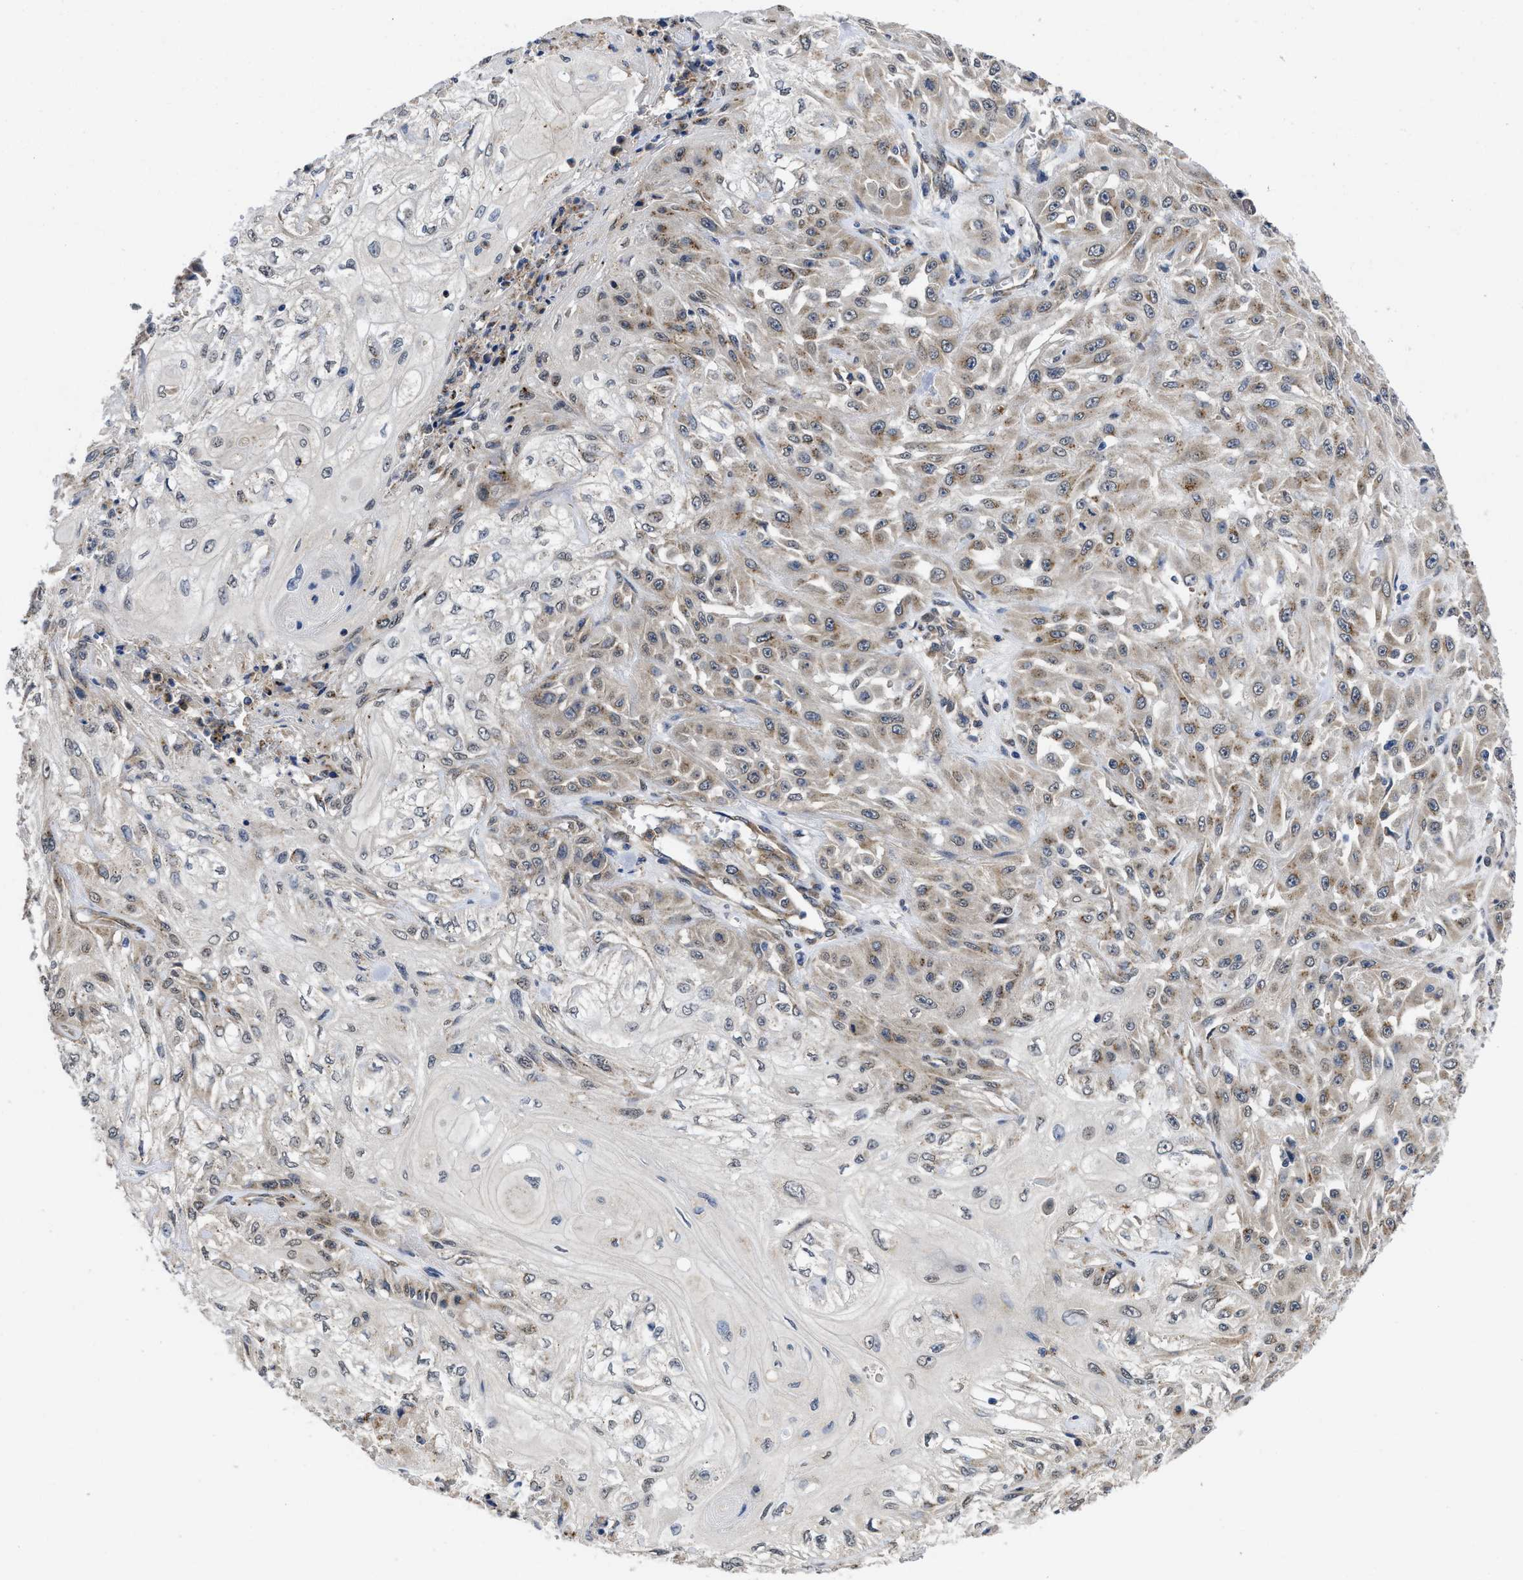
{"staining": {"intensity": "weak", "quantity": "<25%", "location": "cytoplasmic/membranous"}, "tissue": "skin cancer", "cell_type": "Tumor cells", "image_type": "cancer", "snomed": [{"axis": "morphology", "description": "Squamous cell carcinoma, NOS"}, {"axis": "morphology", "description": "Squamous cell carcinoma, metastatic, NOS"}, {"axis": "topography", "description": "Skin"}, {"axis": "topography", "description": "Lymph node"}], "caption": "Immunohistochemistry (IHC) histopathology image of neoplastic tissue: squamous cell carcinoma (skin) stained with DAB displays no significant protein expression in tumor cells.", "gene": "PKD2", "patient": {"sex": "male", "age": 75}}